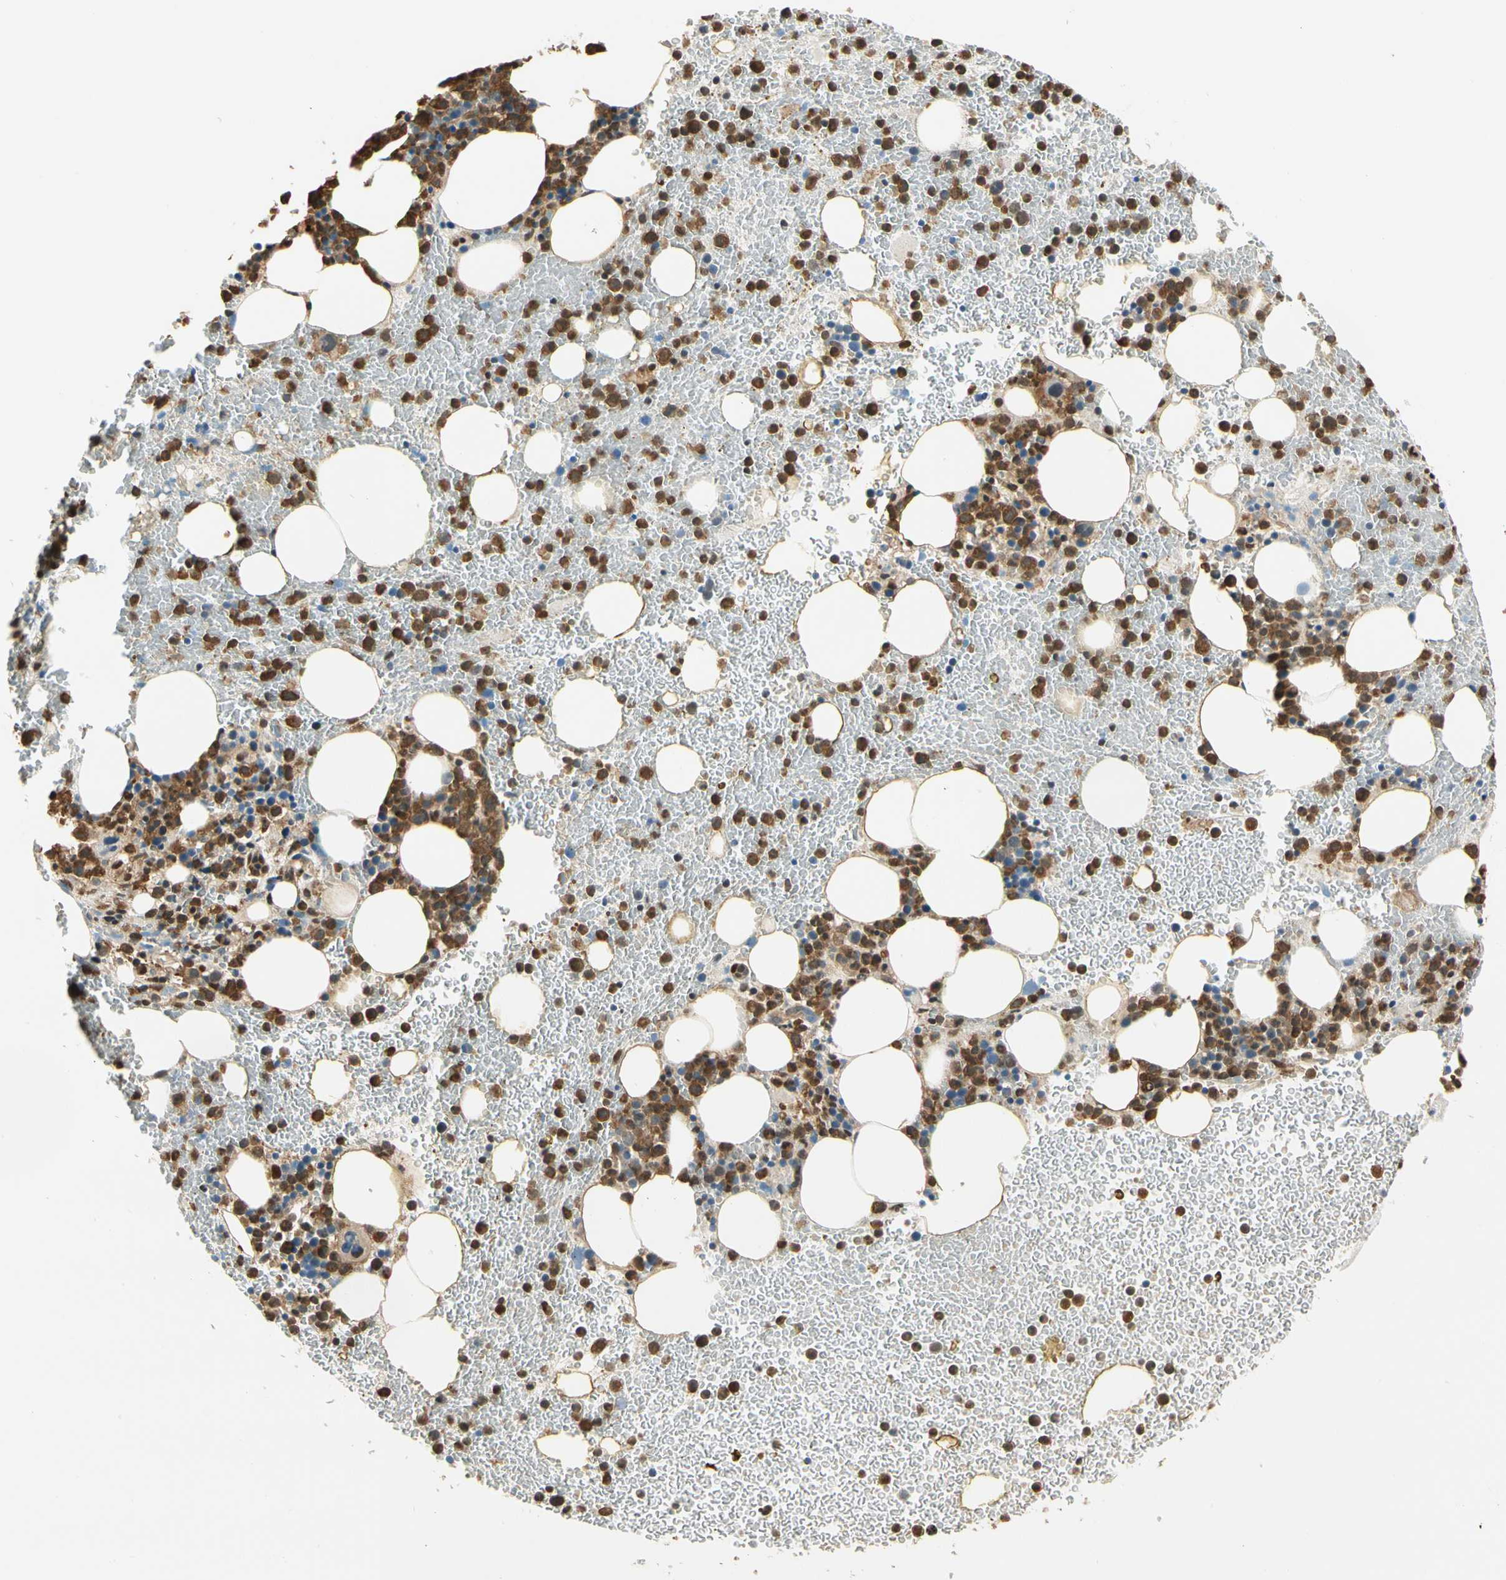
{"staining": {"intensity": "moderate", "quantity": ">75%", "location": "cytoplasmic/membranous,nuclear"}, "tissue": "bone marrow", "cell_type": "Hematopoietic cells", "image_type": "normal", "snomed": [{"axis": "morphology", "description": "Normal tissue, NOS"}, {"axis": "morphology", "description": "Inflammation, NOS"}, {"axis": "topography", "description": "Bone marrow"}], "caption": "Immunohistochemistry (IHC) of normal human bone marrow displays medium levels of moderate cytoplasmic/membranous,nuclear expression in approximately >75% of hematopoietic cells.", "gene": "PNCK", "patient": {"sex": "female", "age": 54}}